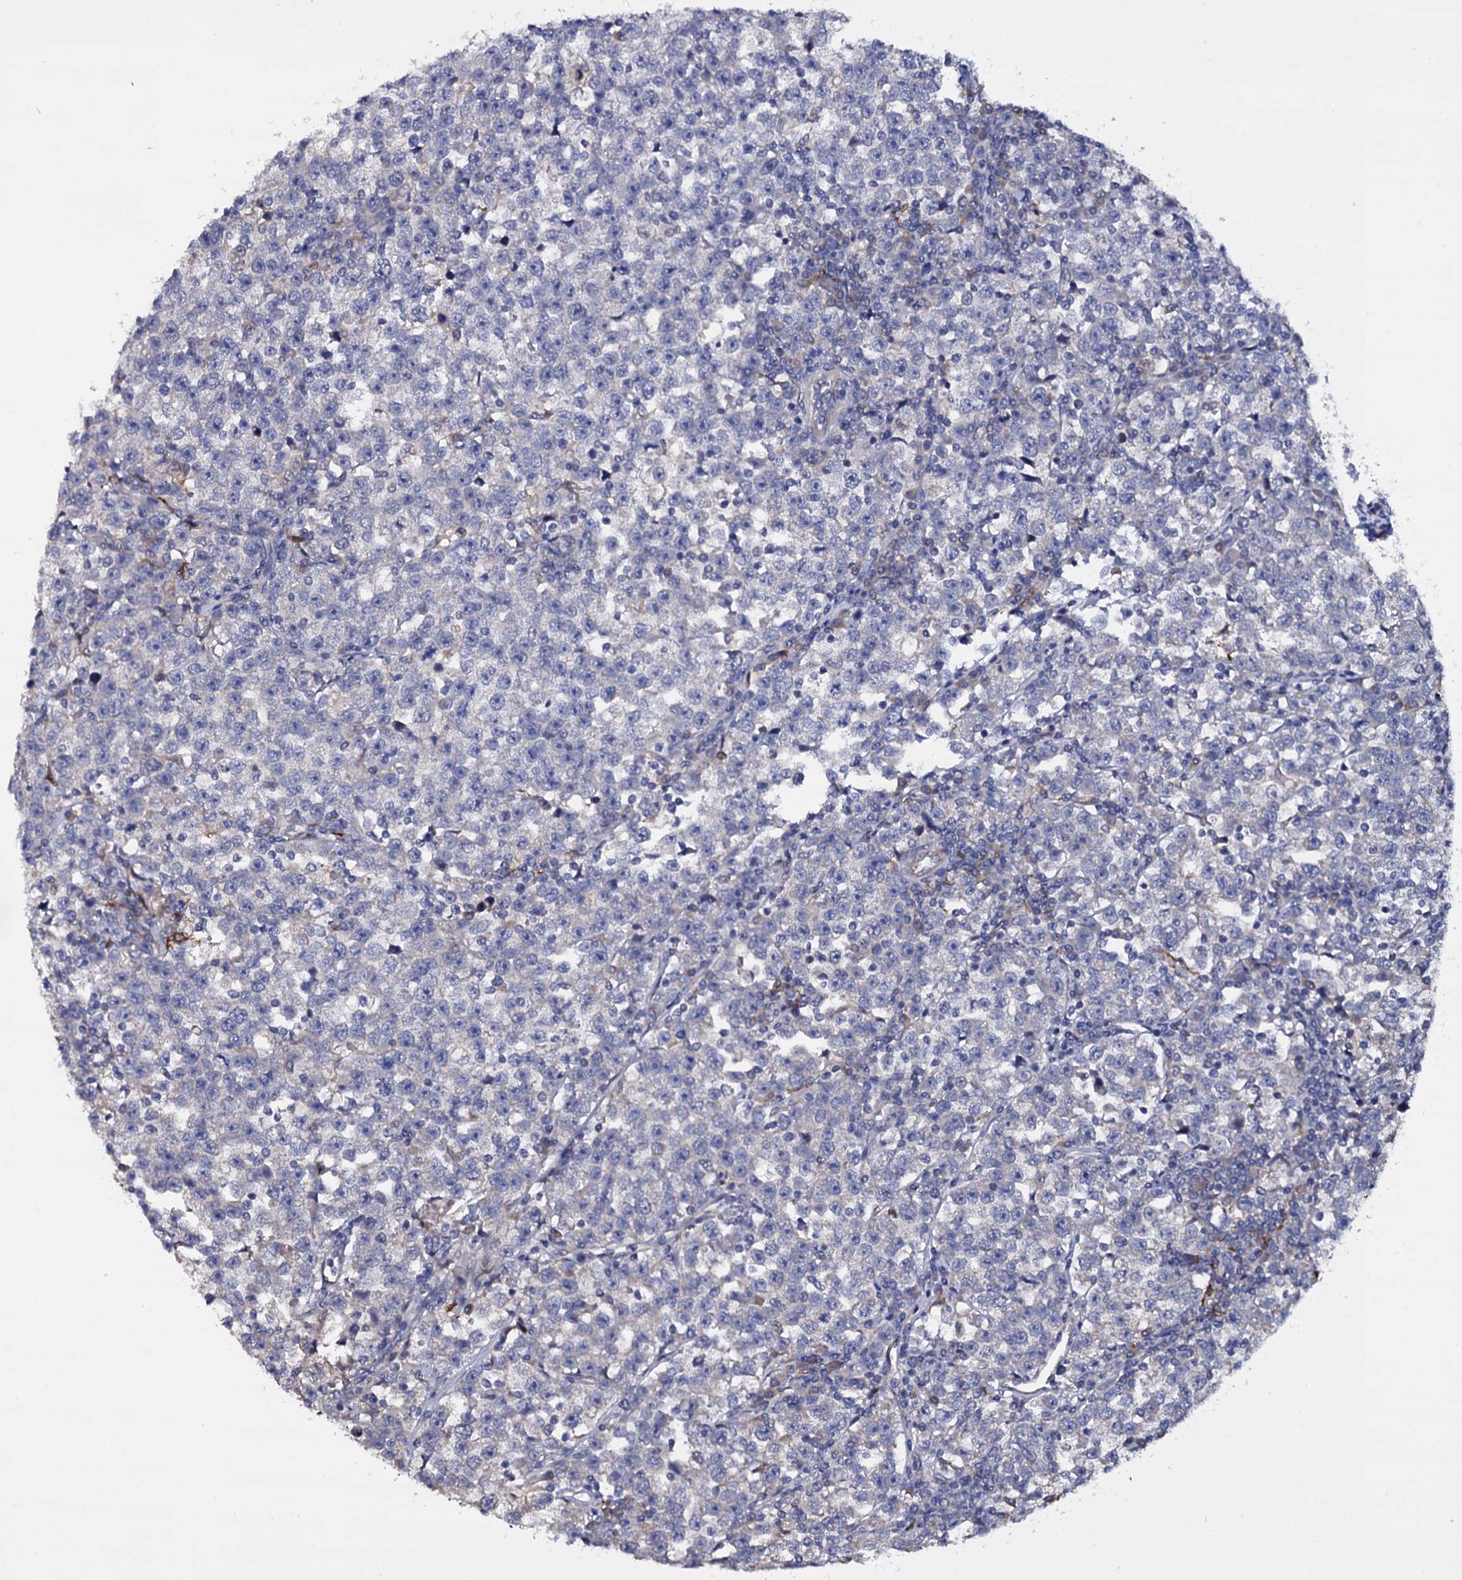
{"staining": {"intensity": "negative", "quantity": "none", "location": "none"}, "tissue": "testis cancer", "cell_type": "Tumor cells", "image_type": "cancer", "snomed": [{"axis": "morphology", "description": "Normal tissue, NOS"}, {"axis": "morphology", "description": "Seminoma, NOS"}, {"axis": "topography", "description": "Testis"}], "caption": "Seminoma (testis) was stained to show a protein in brown. There is no significant positivity in tumor cells.", "gene": "BCL2L14", "patient": {"sex": "male", "age": 43}}